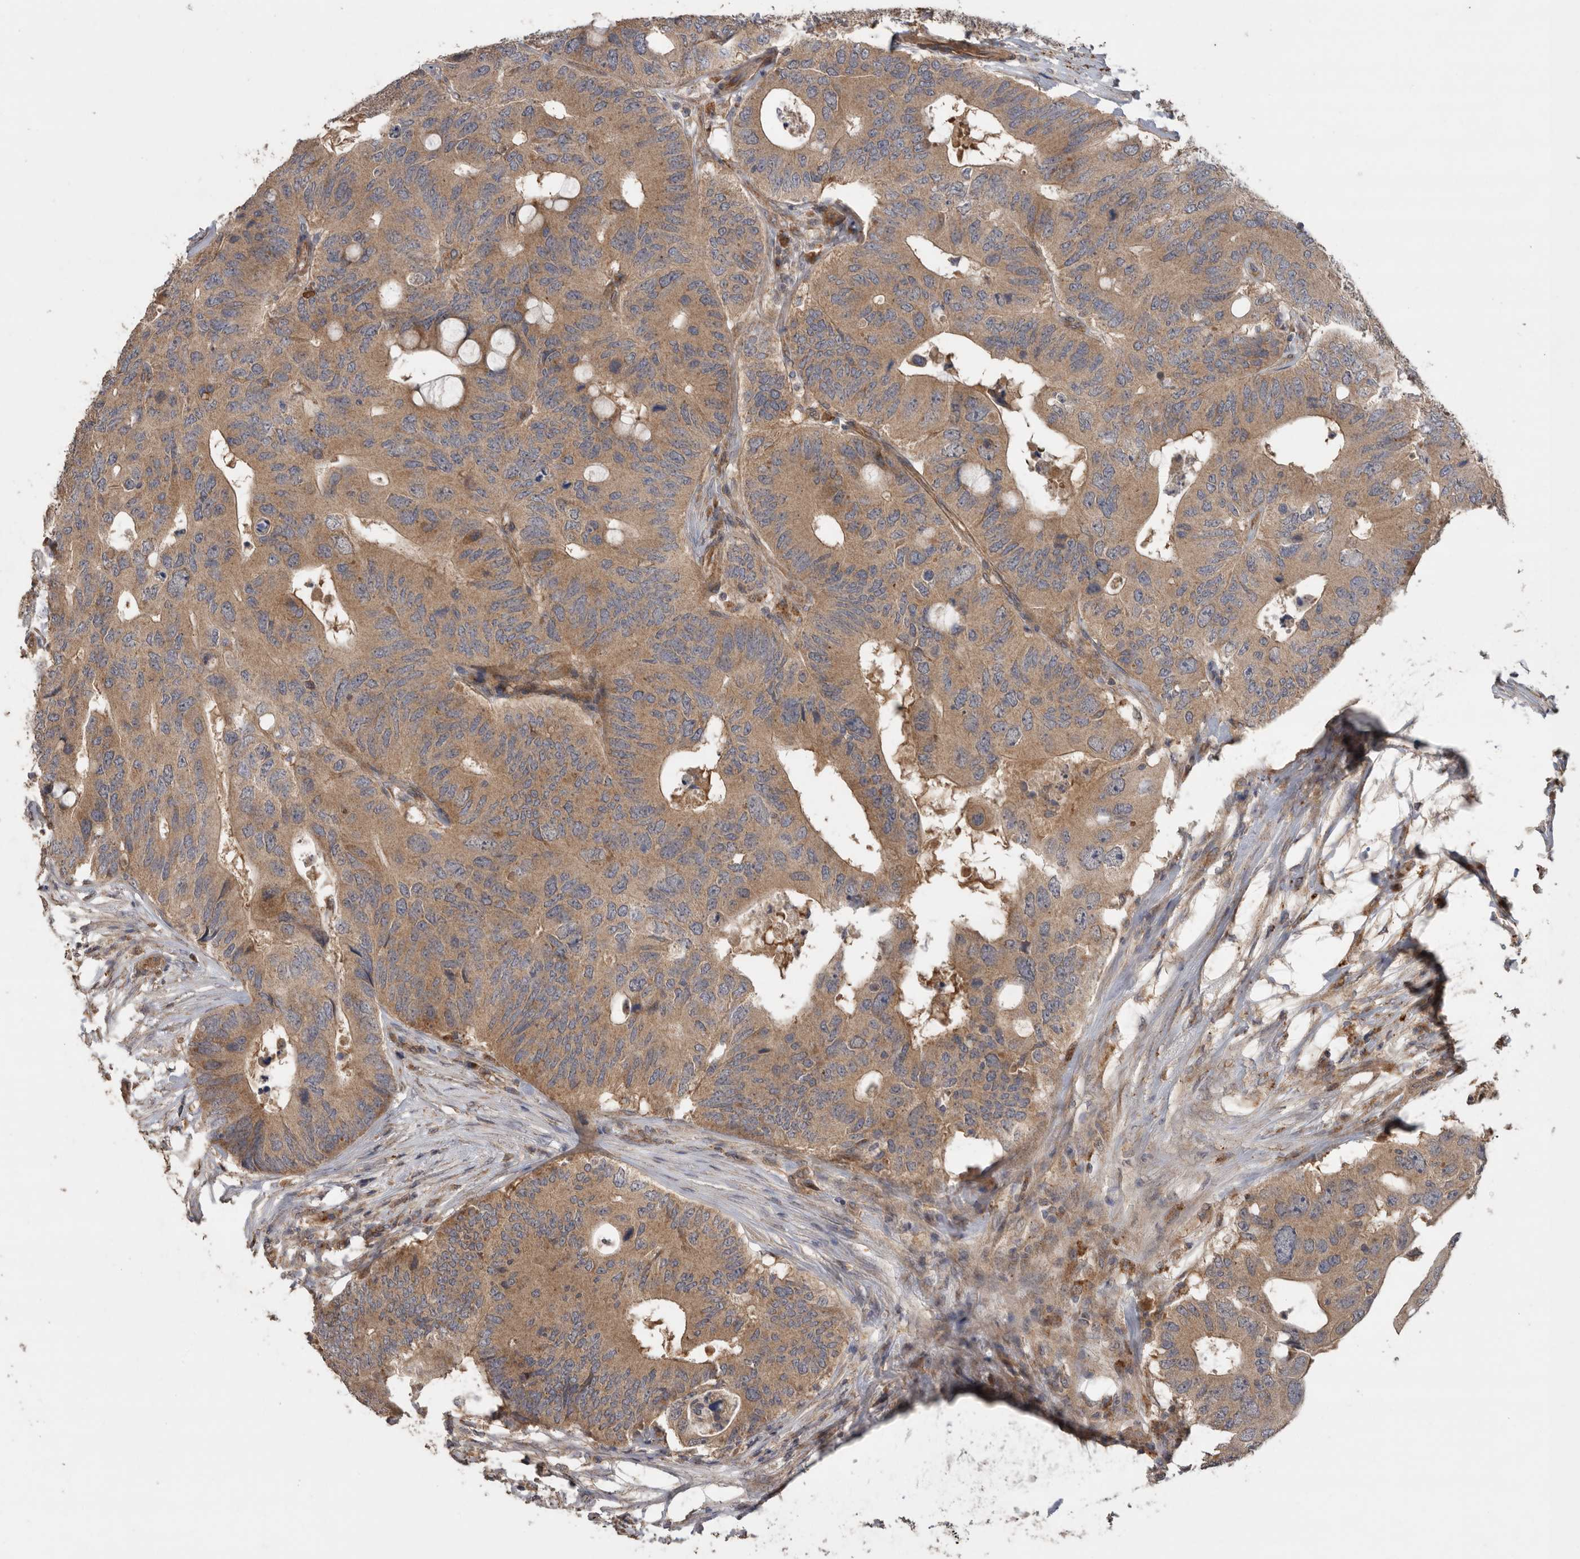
{"staining": {"intensity": "moderate", "quantity": ">75%", "location": "cytoplasmic/membranous"}, "tissue": "colorectal cancer", "cell_type": "Tumor cells", "image_type": "cancer", "snomed": [{"axis": "morphology", "description": "Adenocarcinoma, NOS"}, {"axis": "topography", "description": "Colon"}], "caption": "DAB (3,3'-diaminobenzidine) immunohistochemical staining of human adenocarcinoma (colorectal) reveals moderate cytoplasmic/membranous protein expression in about >75% of tumor cells. Immunohistochemistry (ihc) stains the protein of interest in brown and the nuclei are stained blue.", "gene": "PODXL2", "patient": {"sex": "male", "age": 71}}